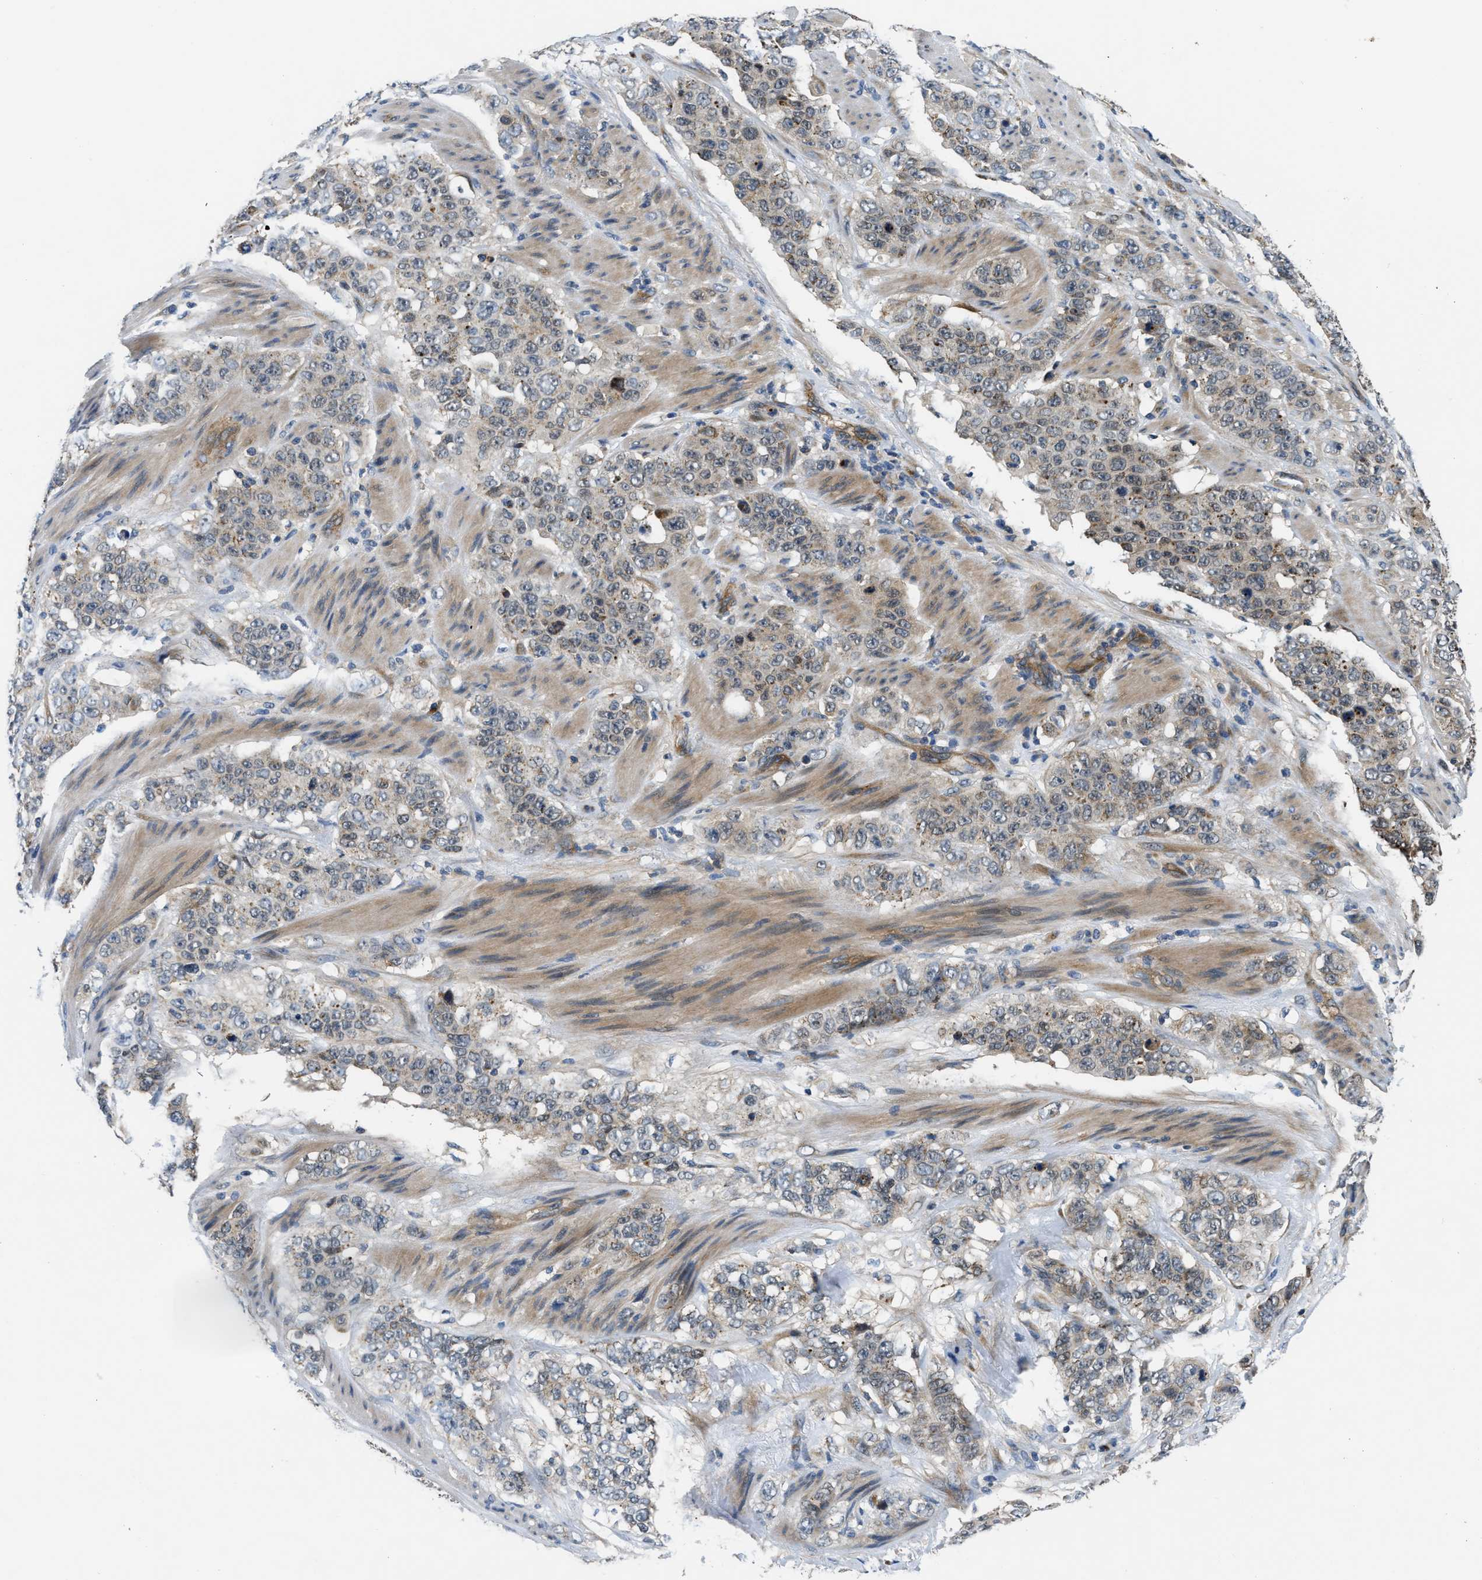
{"staining": {"intensity": "weak", "quantity": "<25%", "location": "cytoplasmic/membranous"}, "tissue": "stomach cancer", "cell_type": "Tumor cells", "image_type": "cancer", "snomed": [{"axis": "morphology", "description": "Adenocarcinoma, NOS"}, {"axis": "topography", "description": "Stomach"}], "caption": "There is no significant staining in tumor cells of stomach cancer (adenocarcinoma).", "gene": "PNPLA8", "patient": {"sex": "male", "age": 48}}